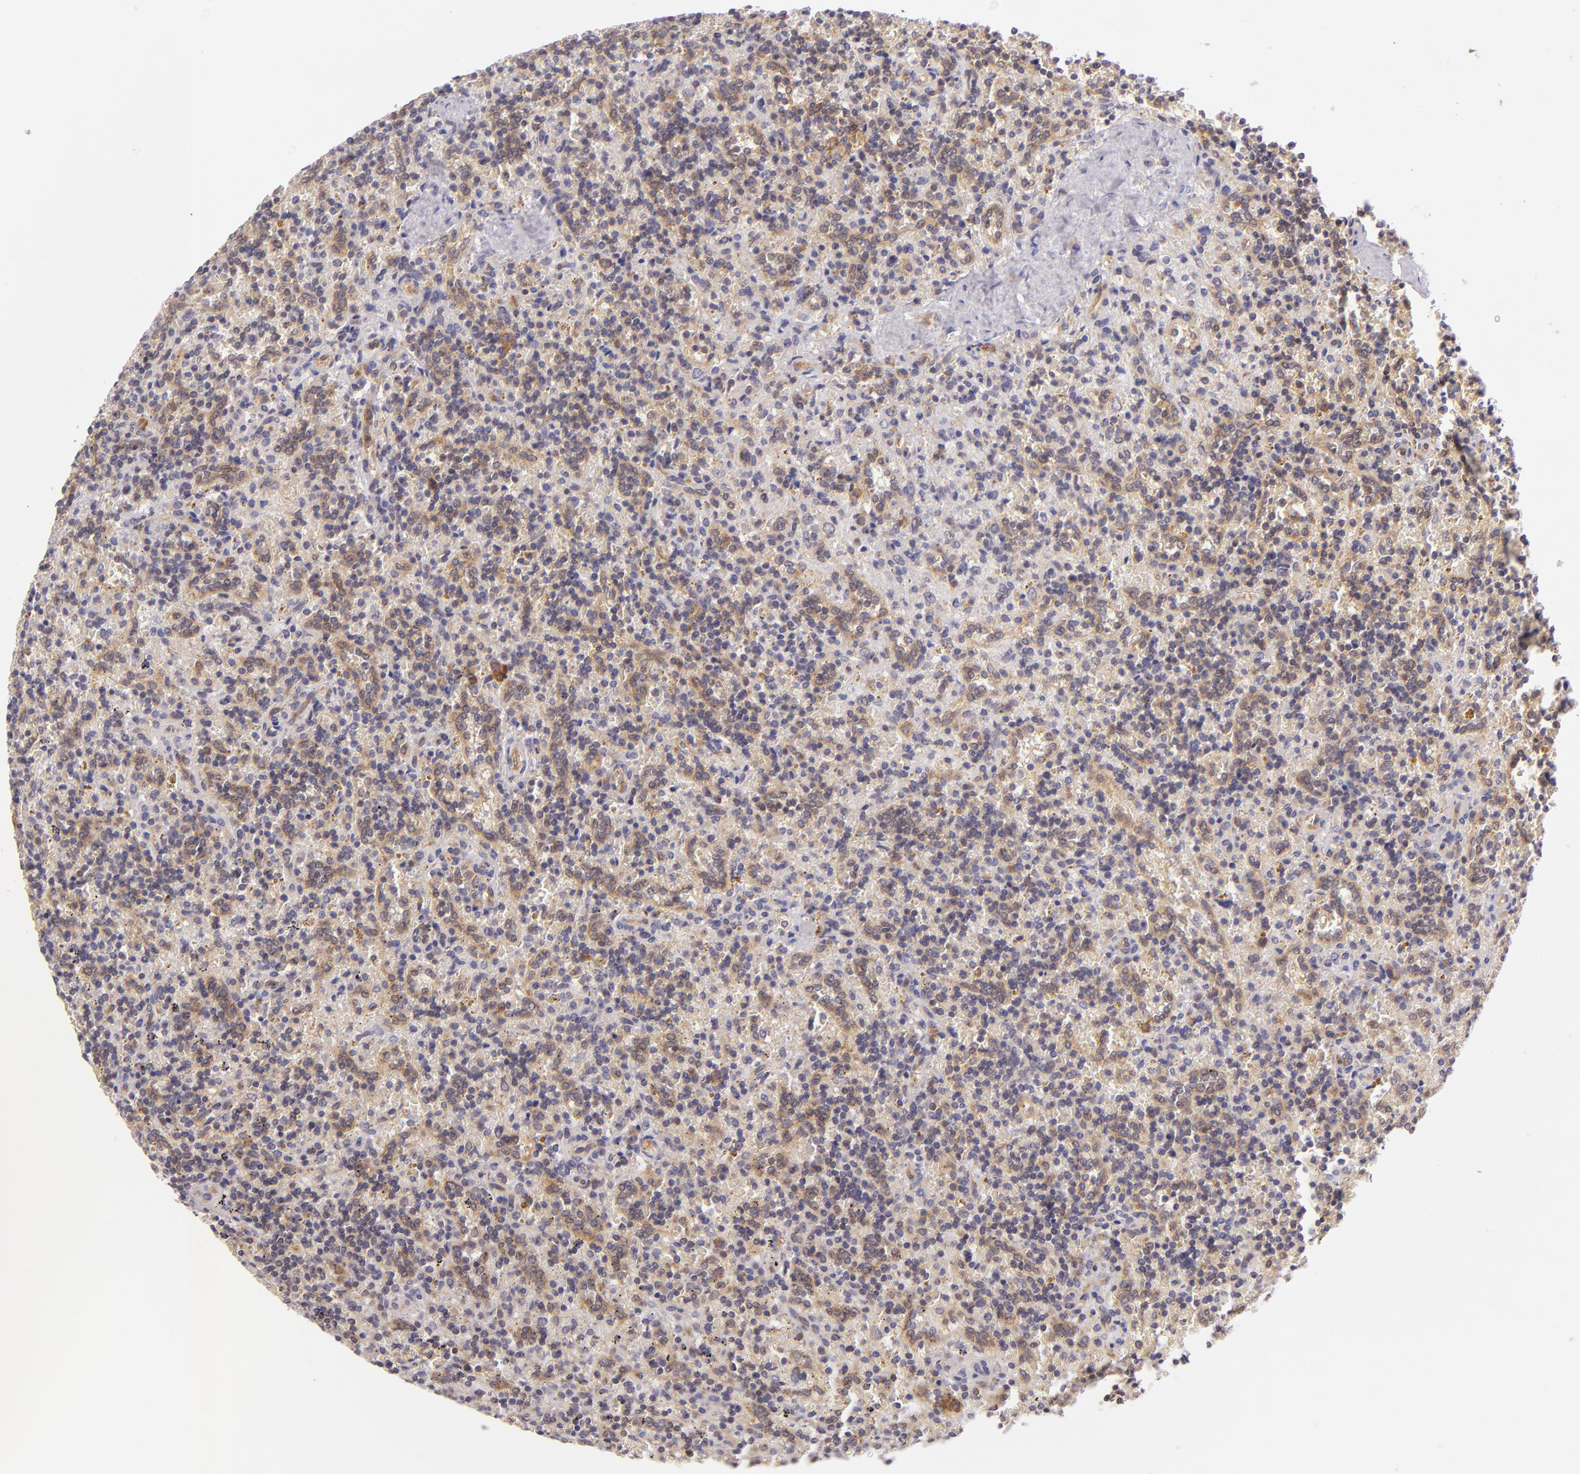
{"staining": {"intensity": "moderate", "quantity": "25%-75%", "location": "cytoplasmic/membranous"}, "tissue": "lymphoma", "cell_type": "Tumor cells", "image_type": "cancer", "snomed": [{"axis": "morphology", "description": "Malignant lymphoma, non-Hodgkin's type, Low grade"}, {"axis": "topography", "description": "Spleen"}], "caption": "Tumor cells display medium levels of moderate cytoplasmic/membranous staining in about 25%-75% of cells in malignant lymphoma, non-Hodgkin's type (low-grade).", "gene": "UPF3B", "patient": {"sex": "male", "age": 67}}